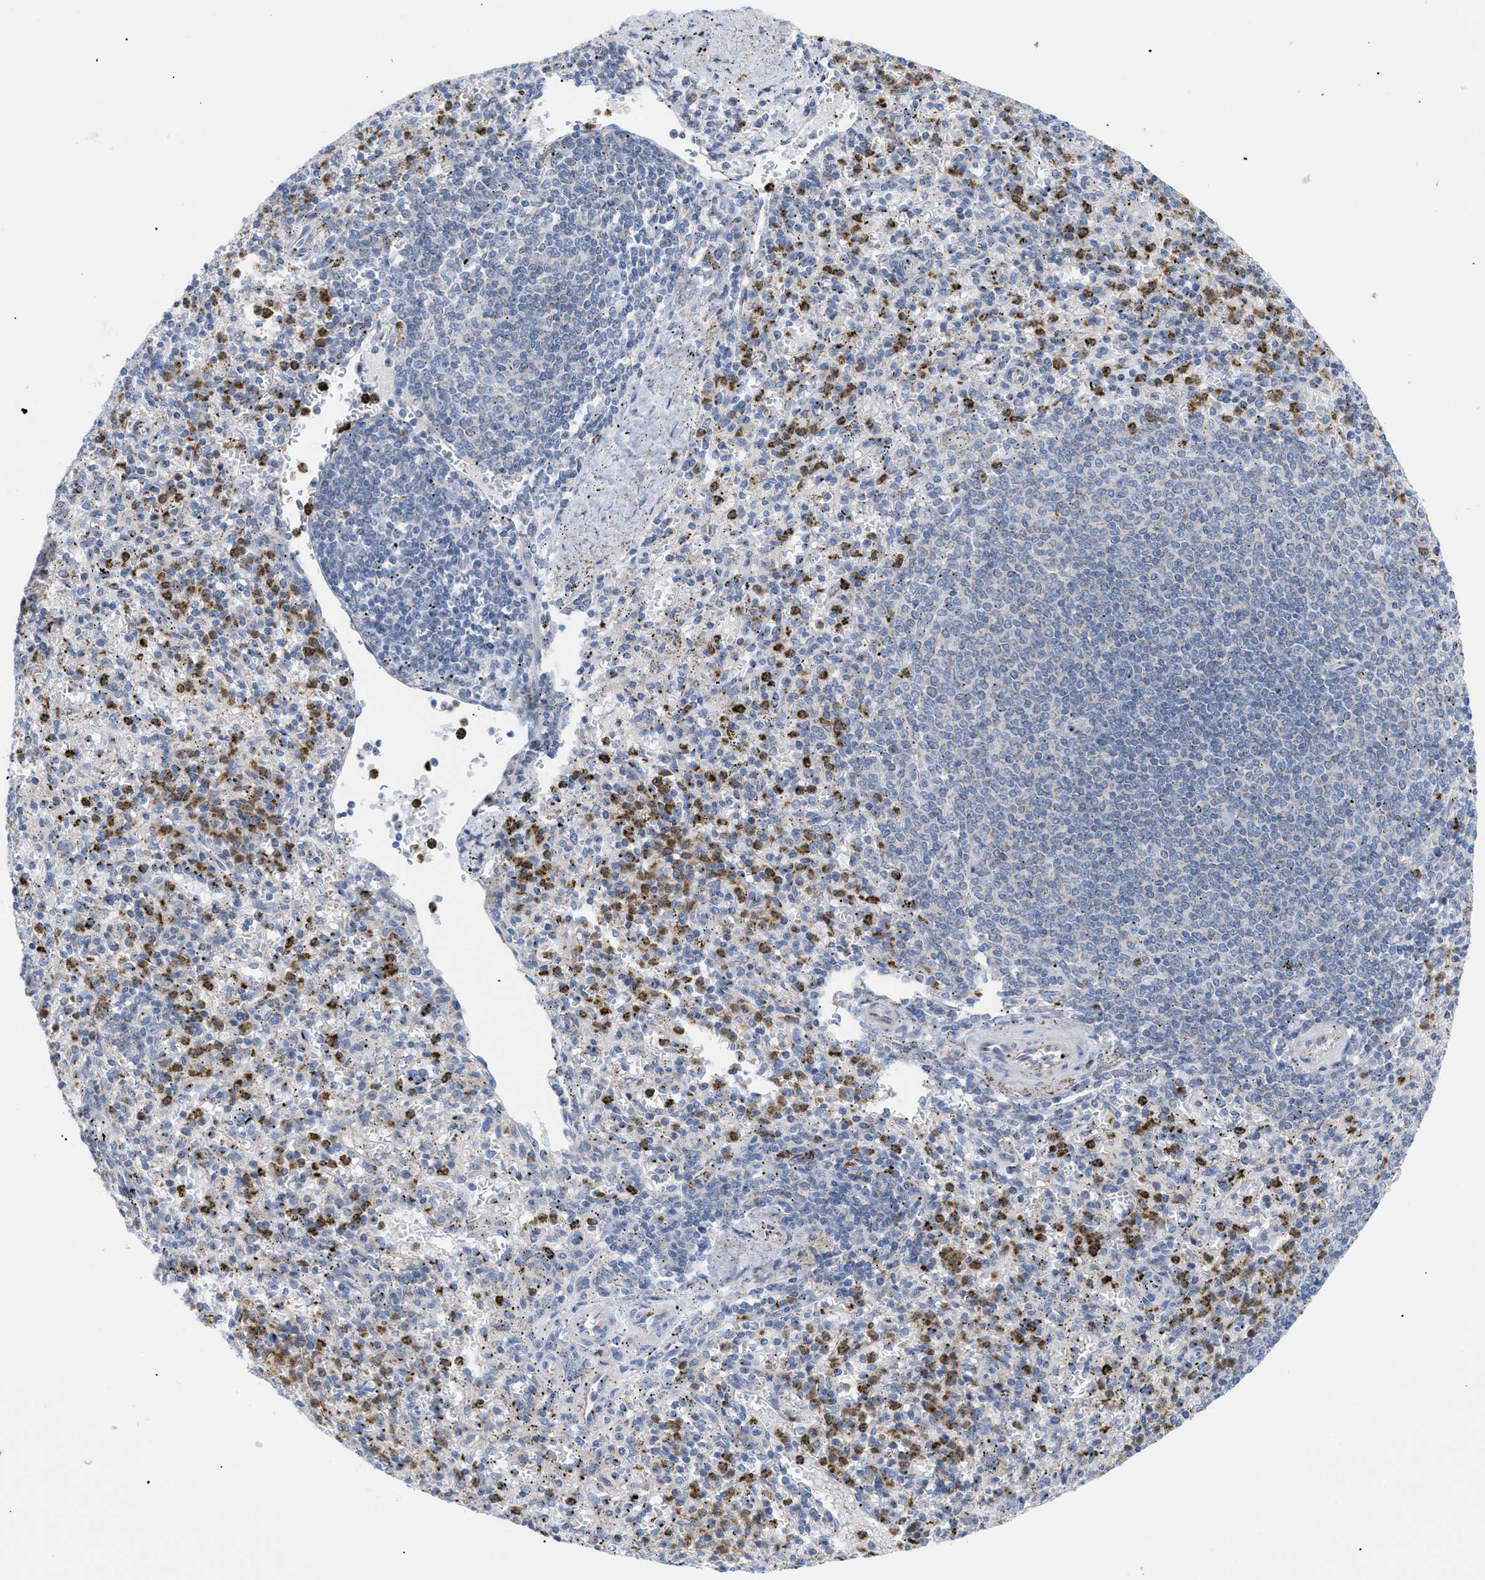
{"staining": {"intensity": "moderate", "quantity": ">75%", "location": "cytoplasmic/membranous"}, "tissue": "spleen", "cell_type": "Cells in red pulp", "image_type": "normal", "snomed": [{"axis": "morphology", "description": "Normal tissue, NOS"}, {"axis": "topography", "description": "Spleen"}], "caption": "Benign spleen was stained to show a protein in brown. There is medium levels of moderate cytoplasmic/membranous staining in approximately >75% of cells in red pulp. The staining was performed using DAB (3,3'-diaminobenzidine) to visualize the protein expression in brown, while the nuclei were stained in blue with hematoxylin (Magnification: 20x).", "gene": "TMEM17", "patient": {"sex": "male", "age": 72}}